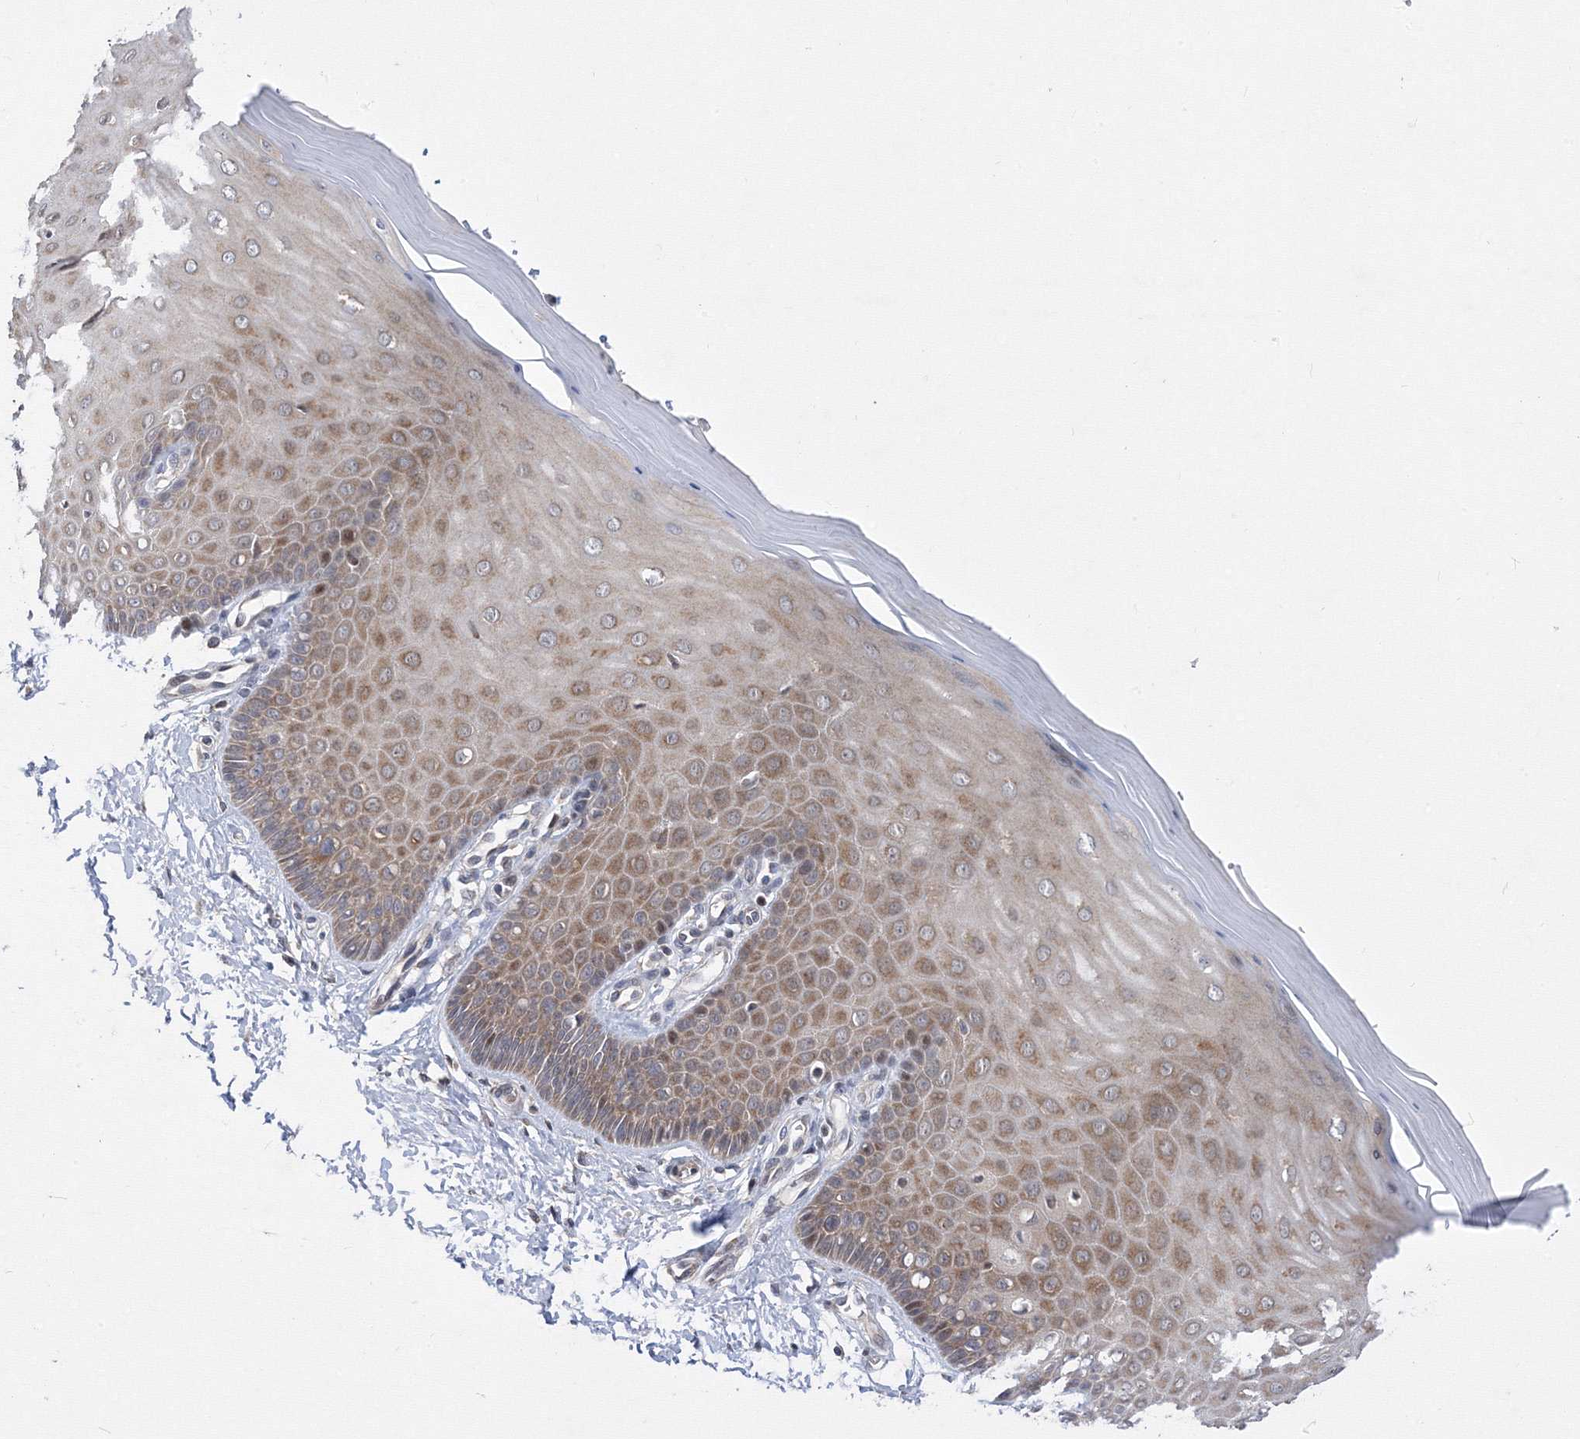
{"staining": {"intensity": "moderate", "quantity": "25%-75%", "location": "cytoplasmic/membranous"}, "tissue": "cervix", "cell_type": "Glandular cells", "image_type": "normal", "snomed": [{"axis": "morphology", "description": "Normal tissue, NOS"}, {"axis": "topography", "description": "Cervix"}], "caption": "Cervix stained for a protein shows moderate cytoplasmic/membranous positivity in glandular cells. (DAB = brown stain, brightfield microscopy at high magnification).", "gene": "GPN1", "patient": {"sex": "female", "age": 55}}